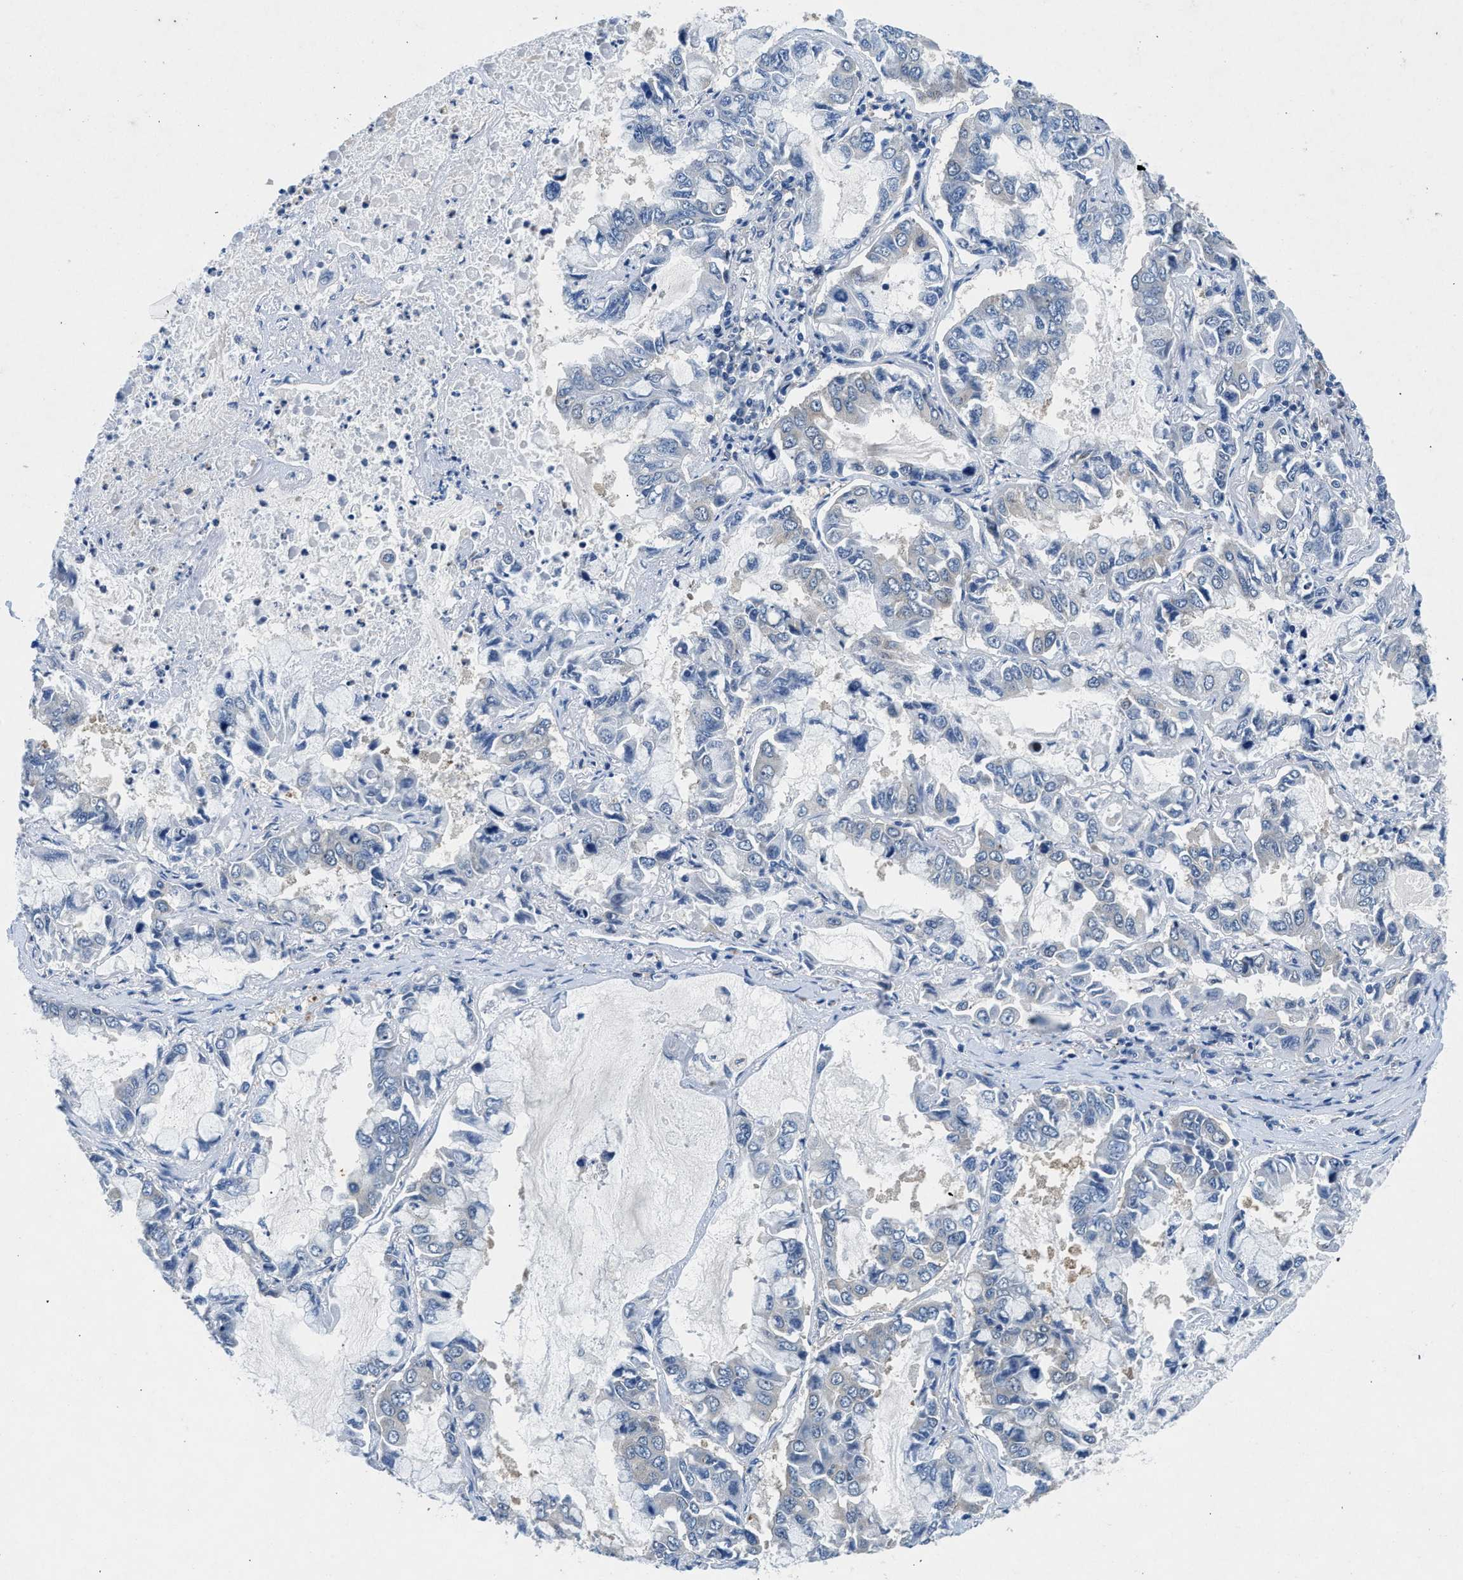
{"staining": {"intensity": "negative", "quantity": "none", "location": "none"}, "tissue": "lung cancer", "cell_type": "Tumor cells", "image_type": "cancer", "snomed": [{"axis": "morphology", "description": "Adenocarcinoma, NOS"}, {"axis": "topography", "description": "Lung"}], "caption": "High power microscopy micrograph of an immunohistochemistry photomicrograph of lung adenocarcinoma, revealing no significant expression in tumor cells.", "gene": "COPS2", "patient": {"sex": "male", "age": 64}}